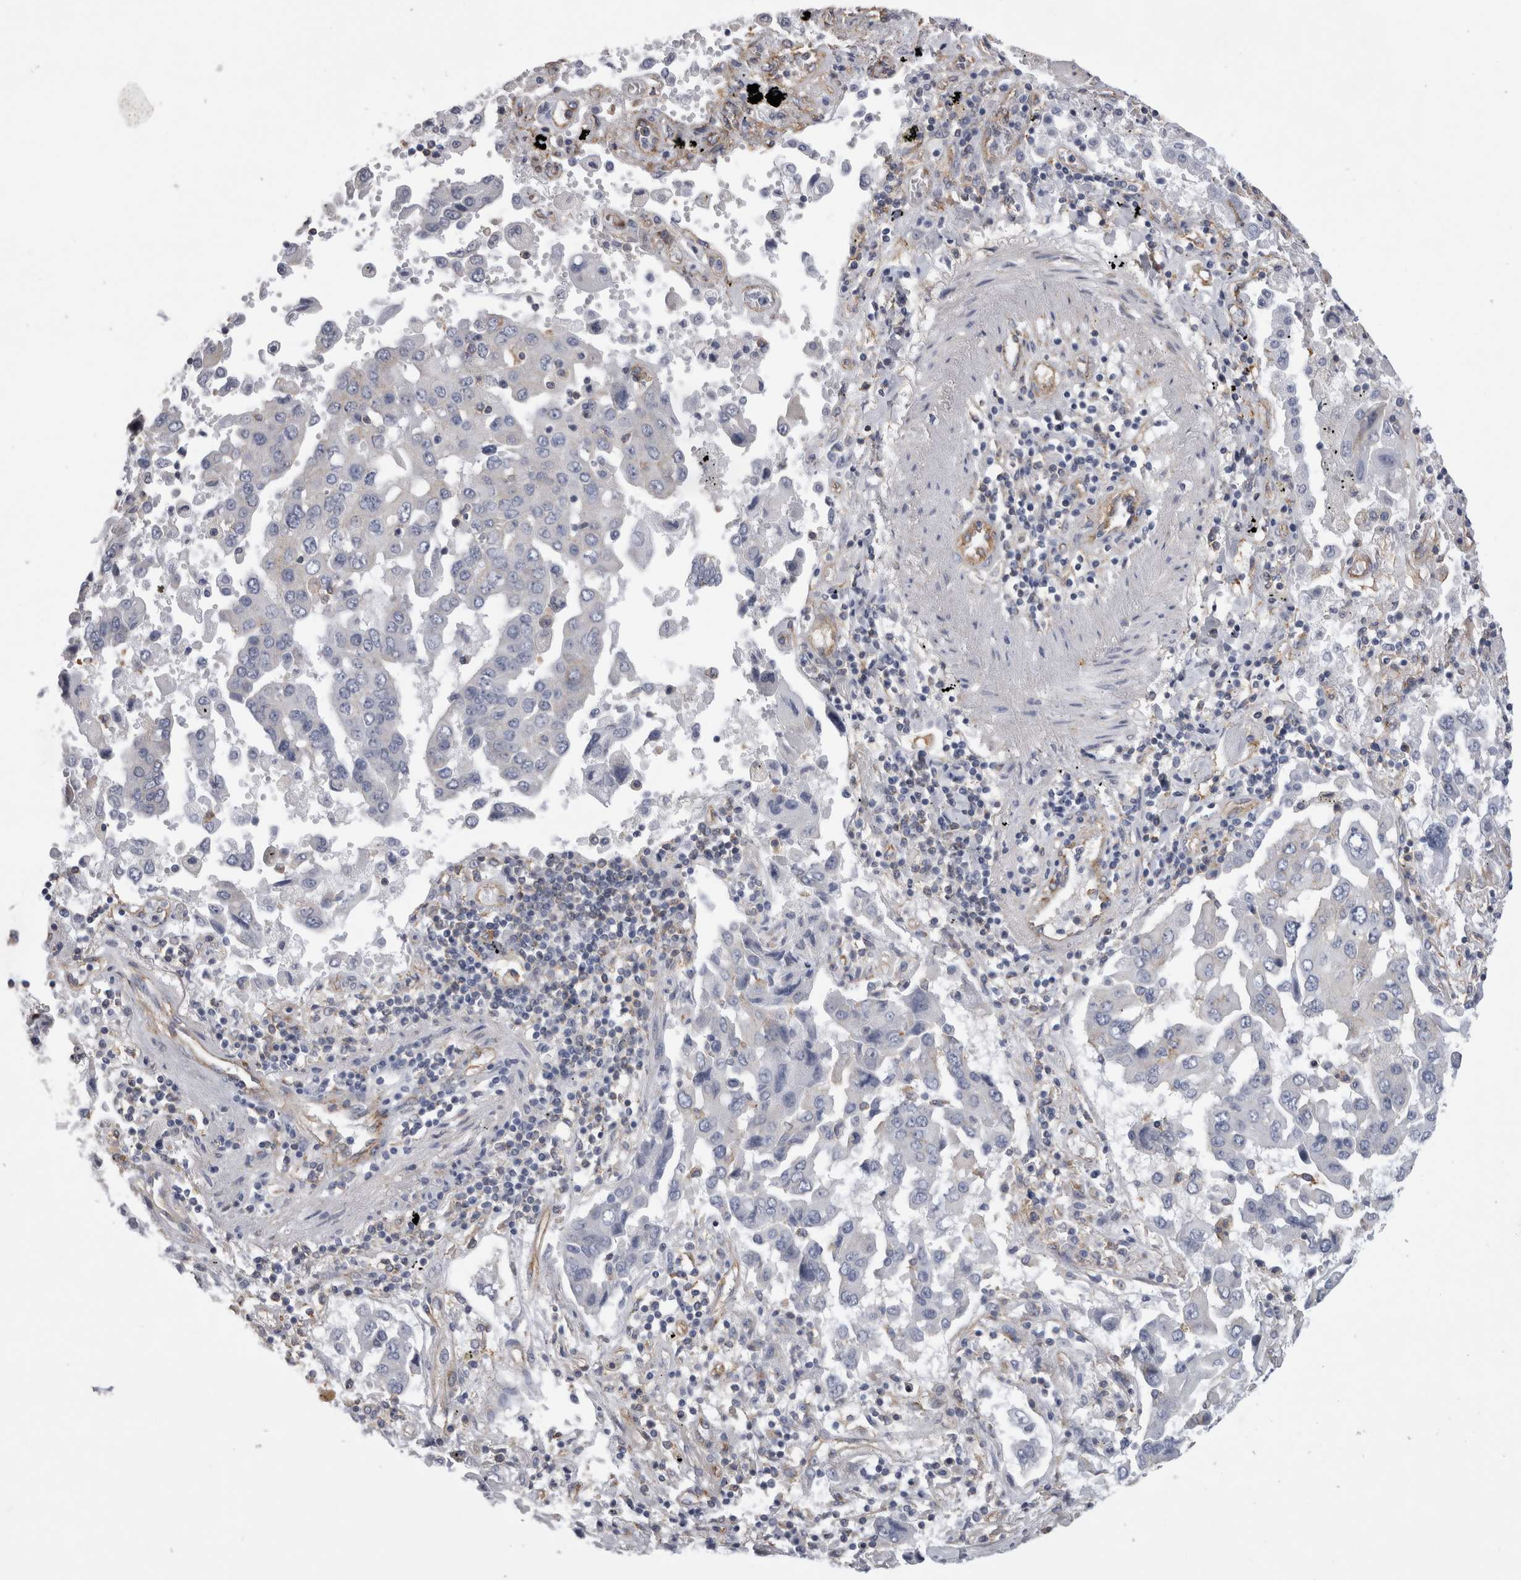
{"staining": {"intensity": "negative", "quantity": "none", "location": "none"}, "tissue": "lung cancer", "cell_type": "Tumor cells", "image_type": "cancer", "snomed": [{"axis": "morphology", "description": "Adenocarcinoma, NOS"}, {"axis": "topography", "description": "Lung"}], "caption": "An IHC photomicrograph of lung cancer (adenocarcinoma) is shown. There is no staining in tumor cells of lung cancer (adenocarcinoma).", "gene": "ATXN3", "patient": {"sex": "female", "age": 65}}